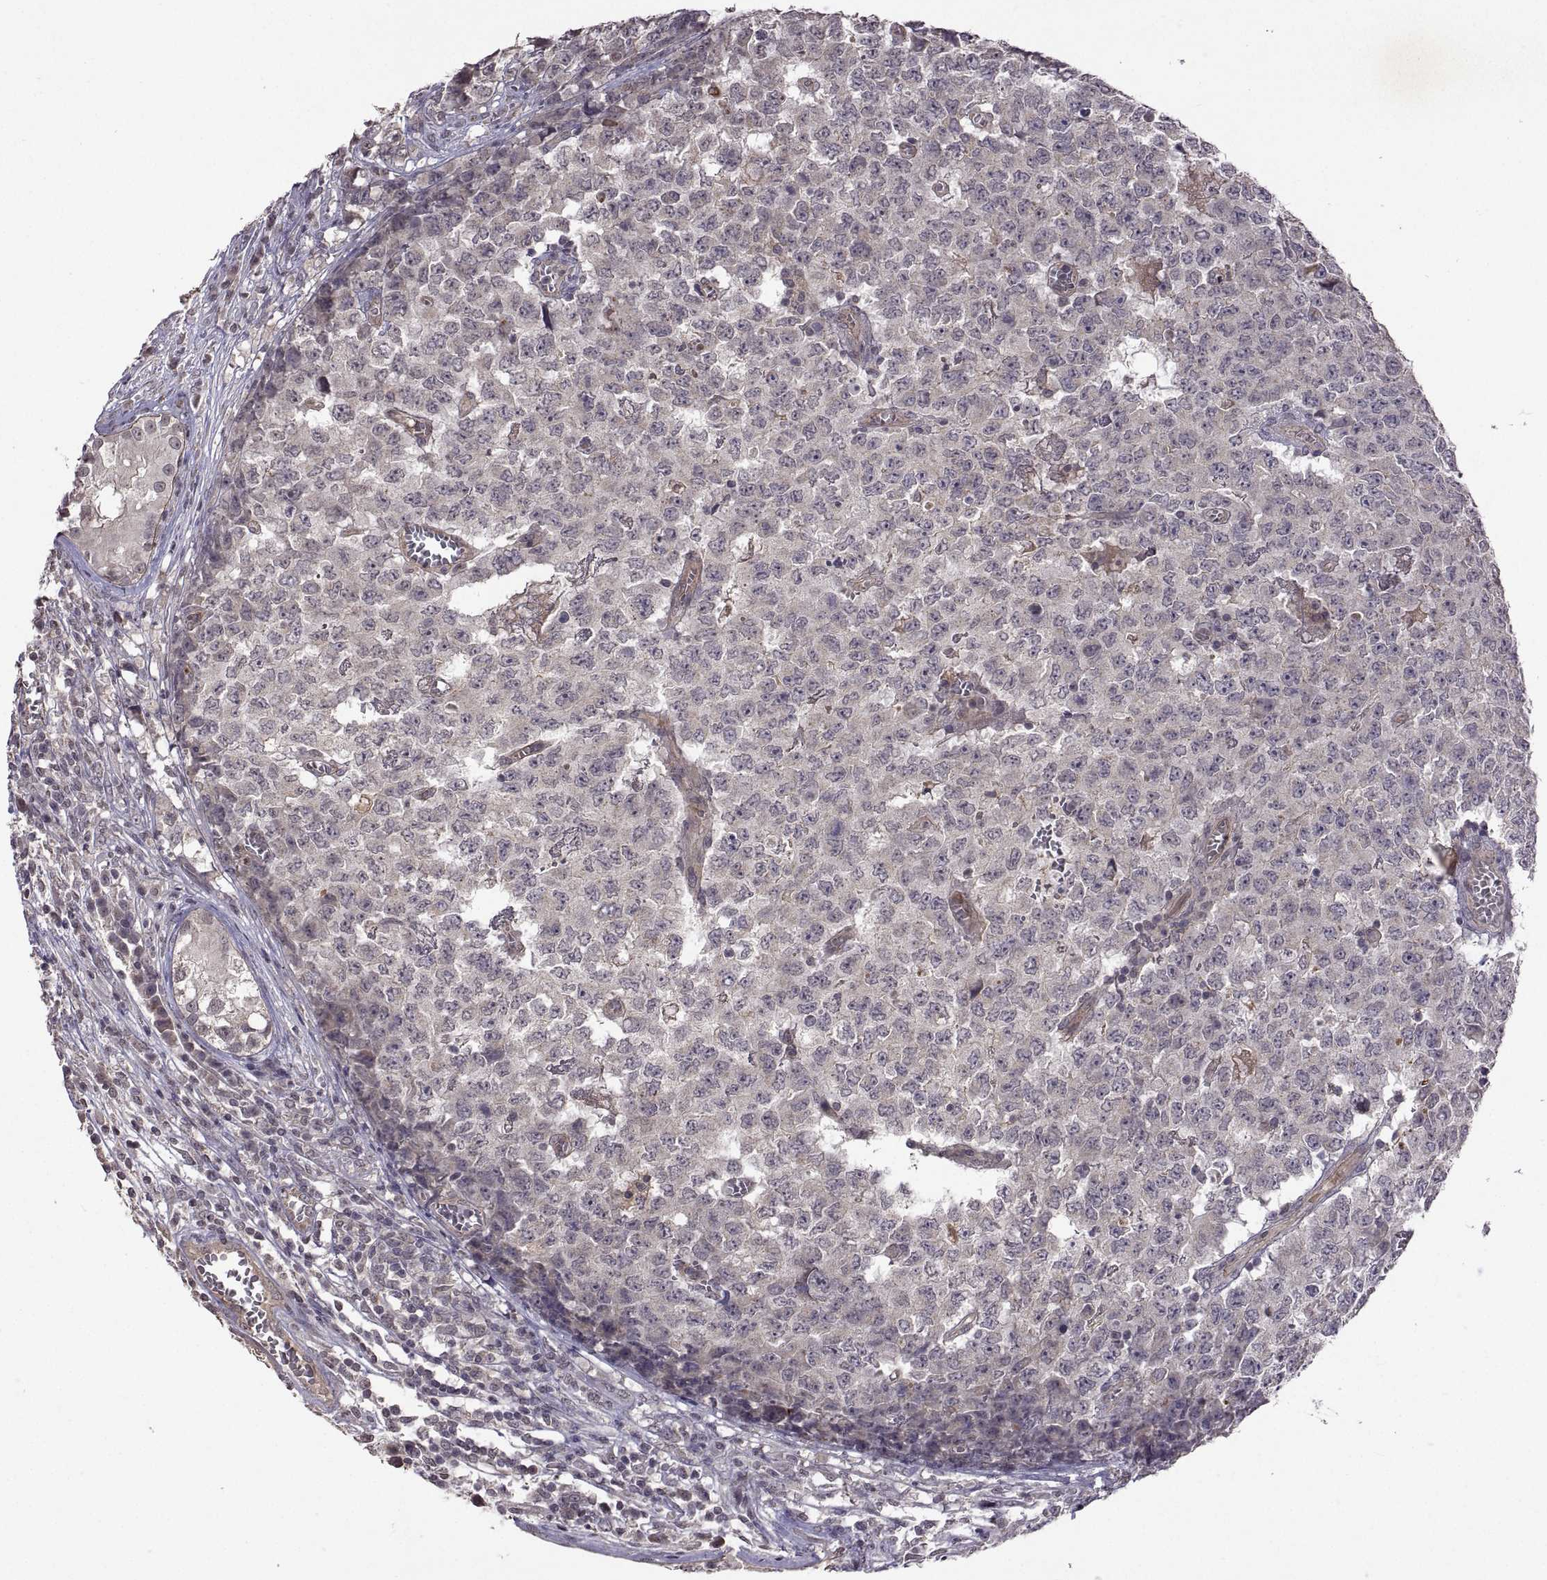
{"staining": {"intensity": "negative", "quantity": "none", "location": "none"}, "tissue": "testis cancer", "cell_type": "Tumor cells", "image_type": "cancer", "snomed": [{"axis": "morphology", "description": "Carcinoma, Embryonal, NOS"}, {"axis": "topography", "description": "Testis"}], "caption": "Immunohistochemistry (IHC) micrograph of human testis cancer (embryonal carcinoma) stained for a protein (brown), which exhibits no expression in tumor cells. (DAB (3,3'-diaminobenzidine) immunohistochemistry with hematoxylin counter stain).", "gene": "LAMA1", "patient": {"sex": "male", "age": 23}}